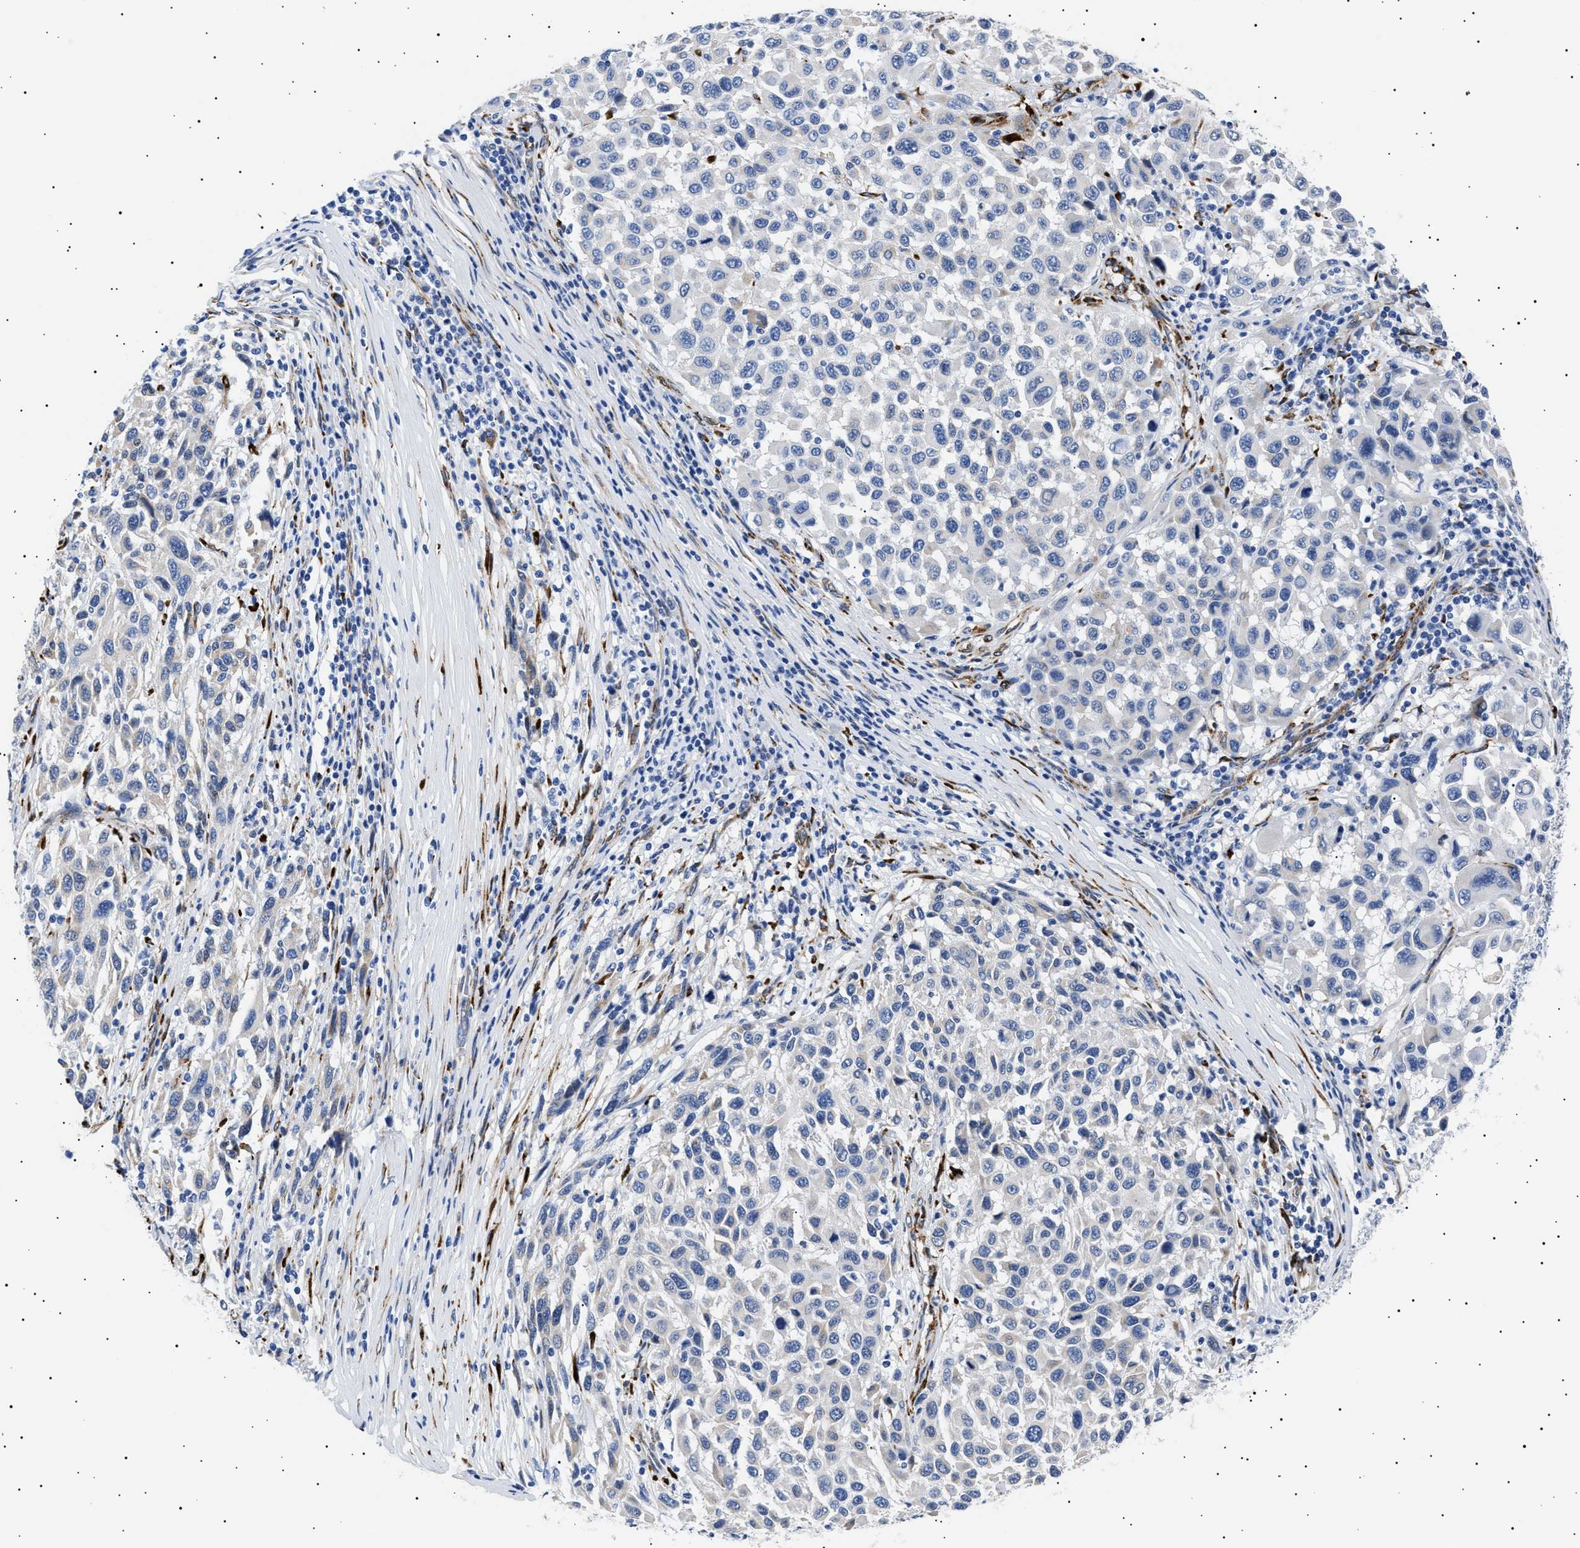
{"staining": {"intensity": "negative", "quantity": "none", "location": "none"}, "tissue": "melanoma", "cell_type": "Tumor cells", "image_type": "cancer", "snomed": [{"axis": "morphology", "description": "Malignant melanoma, Metastatic site"}, {"axis": "topography", "description": "Lymph node"}], "caption": "A micrograph of human melanoma is negative for staining in tumor cells. Brightfield microscopy of immunohistochemistry stained with DAB (brown) and hematoxylin (blue), captured at high magnification.", "gene": "HEMGN", "patient": {"sex": "male", "age": 61}}